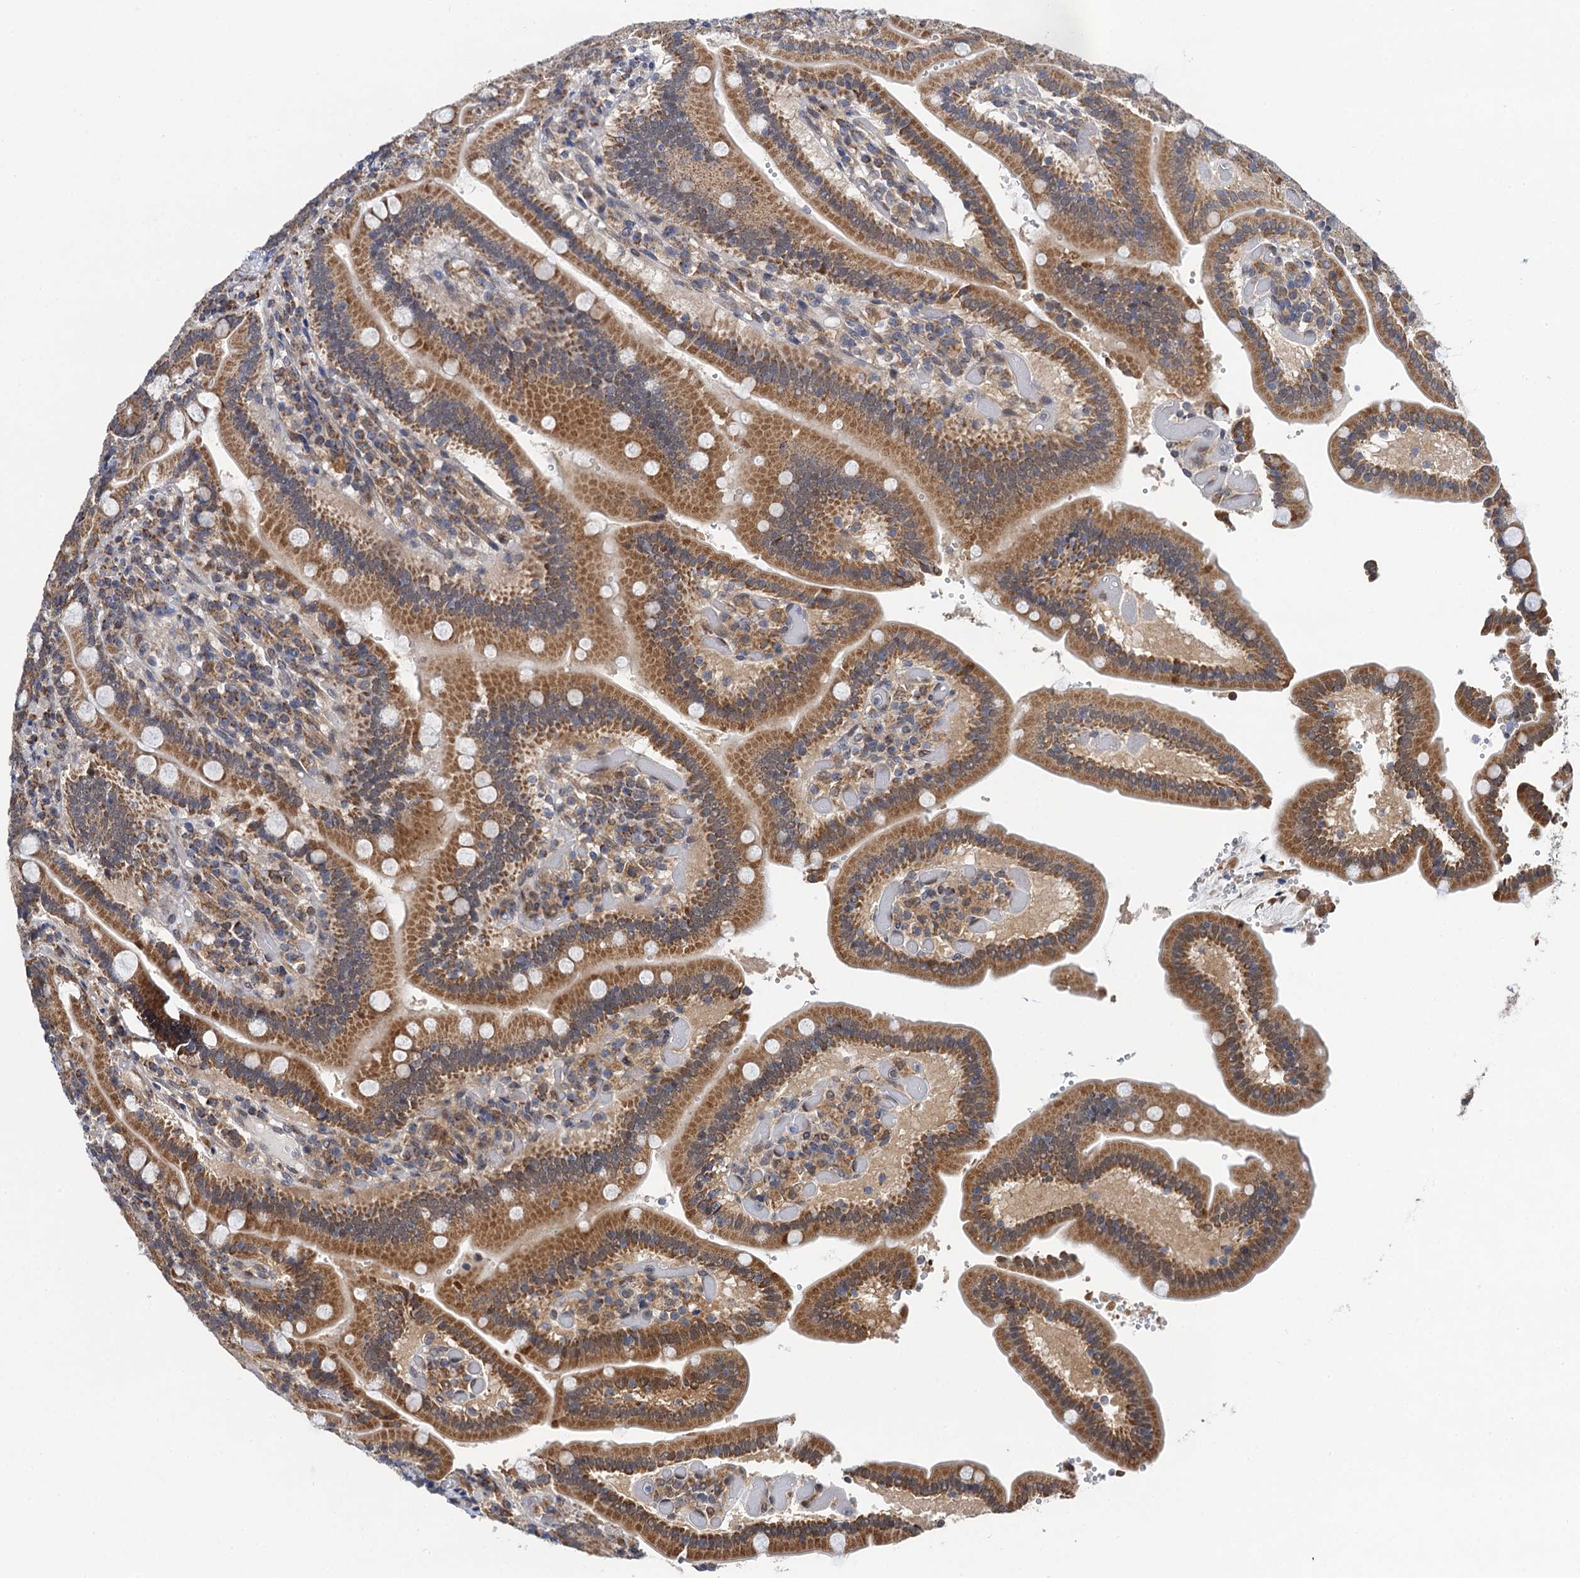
{"staining": {"intensity": "moderate", "quantity": ">75%", "location": "cytoplasmic/membranous"}, "tissue": "duodenum", "cell_type": "Glandular cells", "image_type": "normal", "snomed": [{"axis": "morphology", "description": "Normal tissue, NOS"}, {"axis": "topography", "description": "Duodenum"}], "caption": "Immunohistochemistry (IHC) of benign human duodenum demonstrates medium levels of moderate cytoplasmic/membranous positivity in approximately >75% of glandular cells. The protein is stained brown, and the nuclei are stained in blue (DAB (3,3'-diaminobenzidine) IHC with brightfield microscopy, high magnification).", "gene": "CMPK2", "patient": {"sex": "female", "age": 62}}